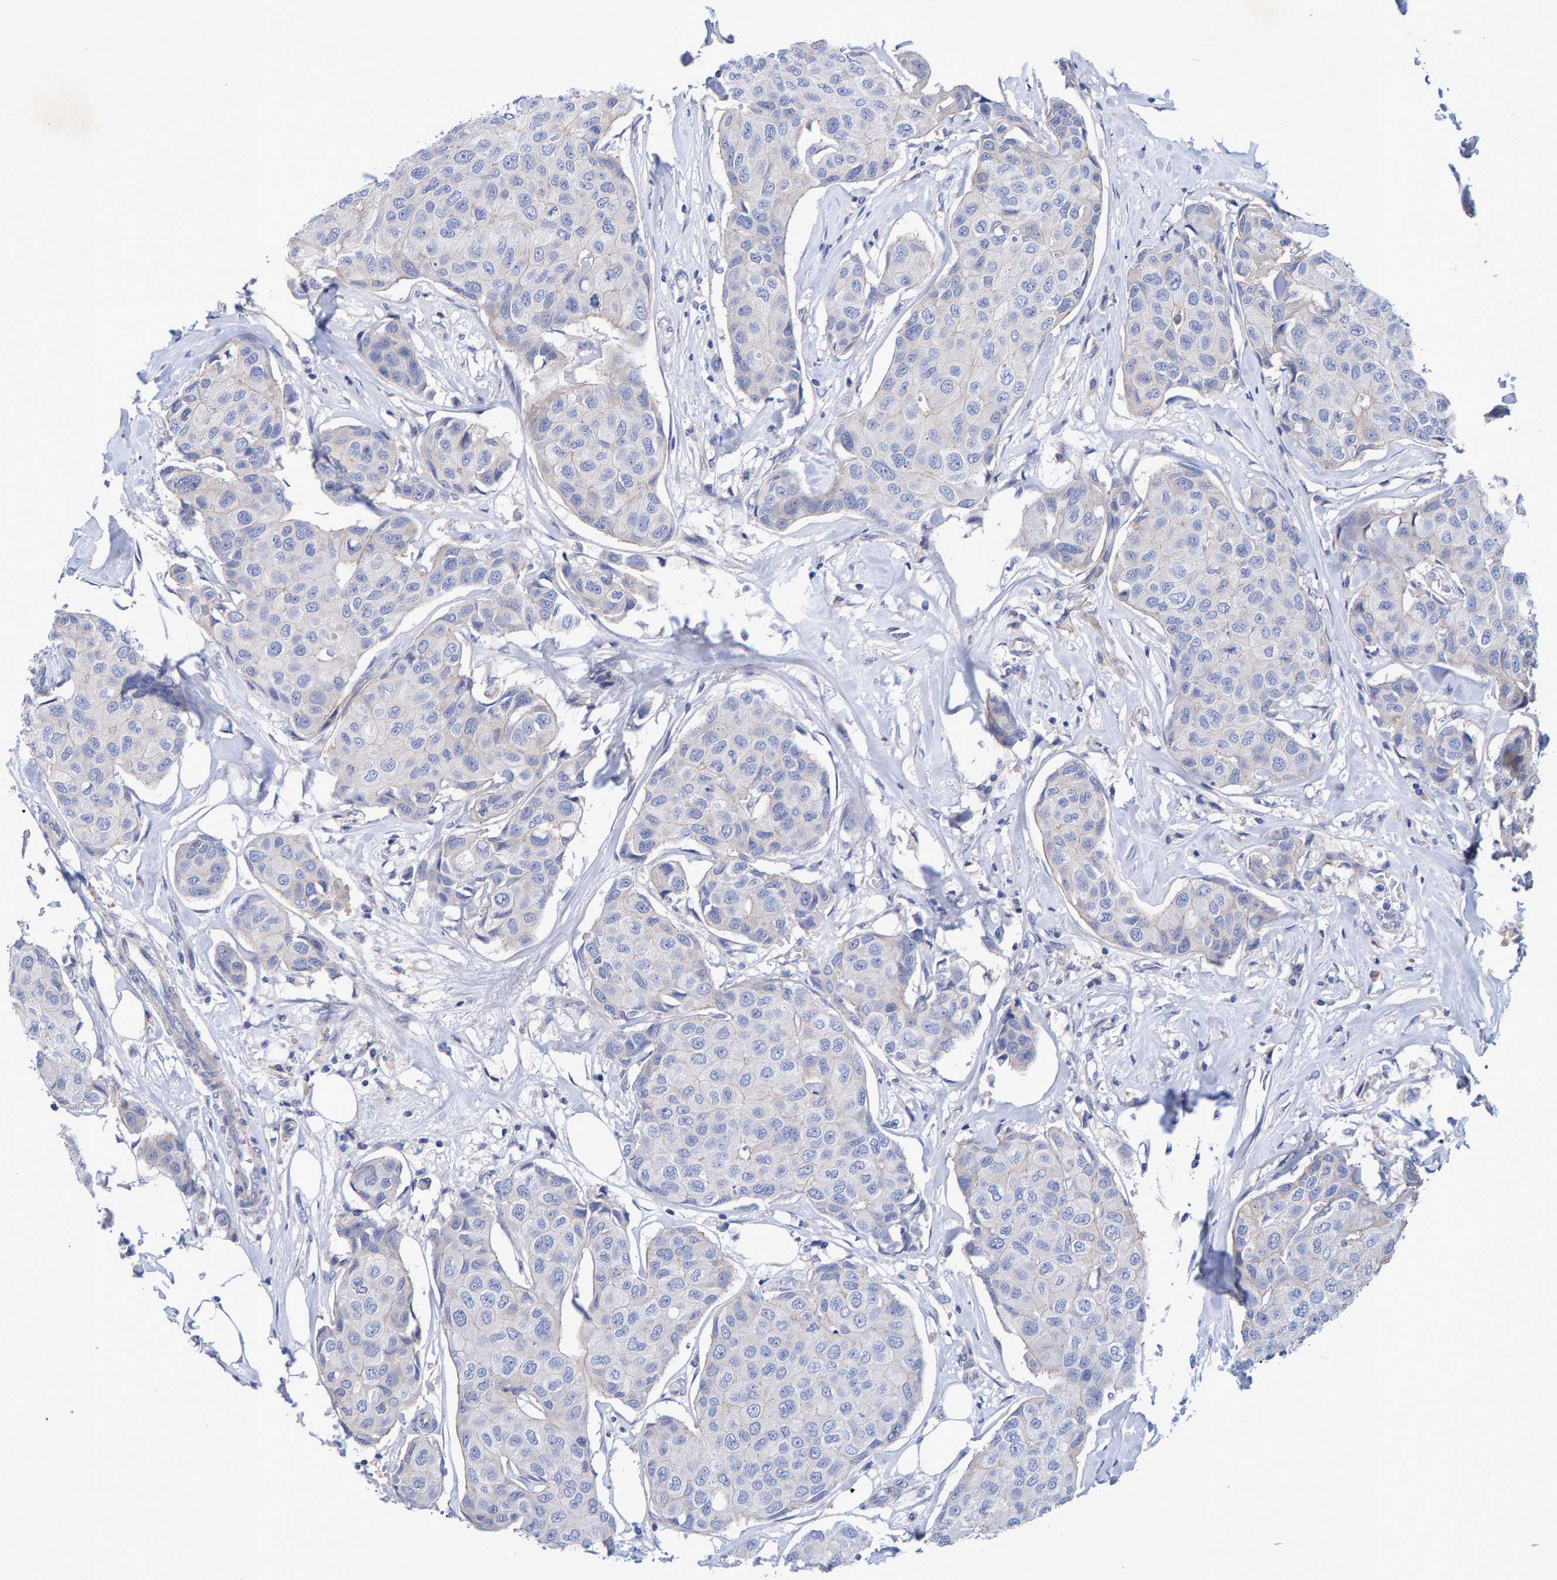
{"staining": {"intensity": "negative", "quantity": "none", "location": "none"}, "tissue": "breast cancer", "cell_type": "Tumor cells", "image_type": "cancer", "snomed": [{"axis": "morphology", "description": "Duct carcinoma"}, {"axis": "topography", "description": "Breast"}], "caption": "Breast cancer was stained to show a protein in brown. There is no significant expression in tumor cells.", "gene": "EFR3A", "patient": {"sex": "female", "age": 80}}